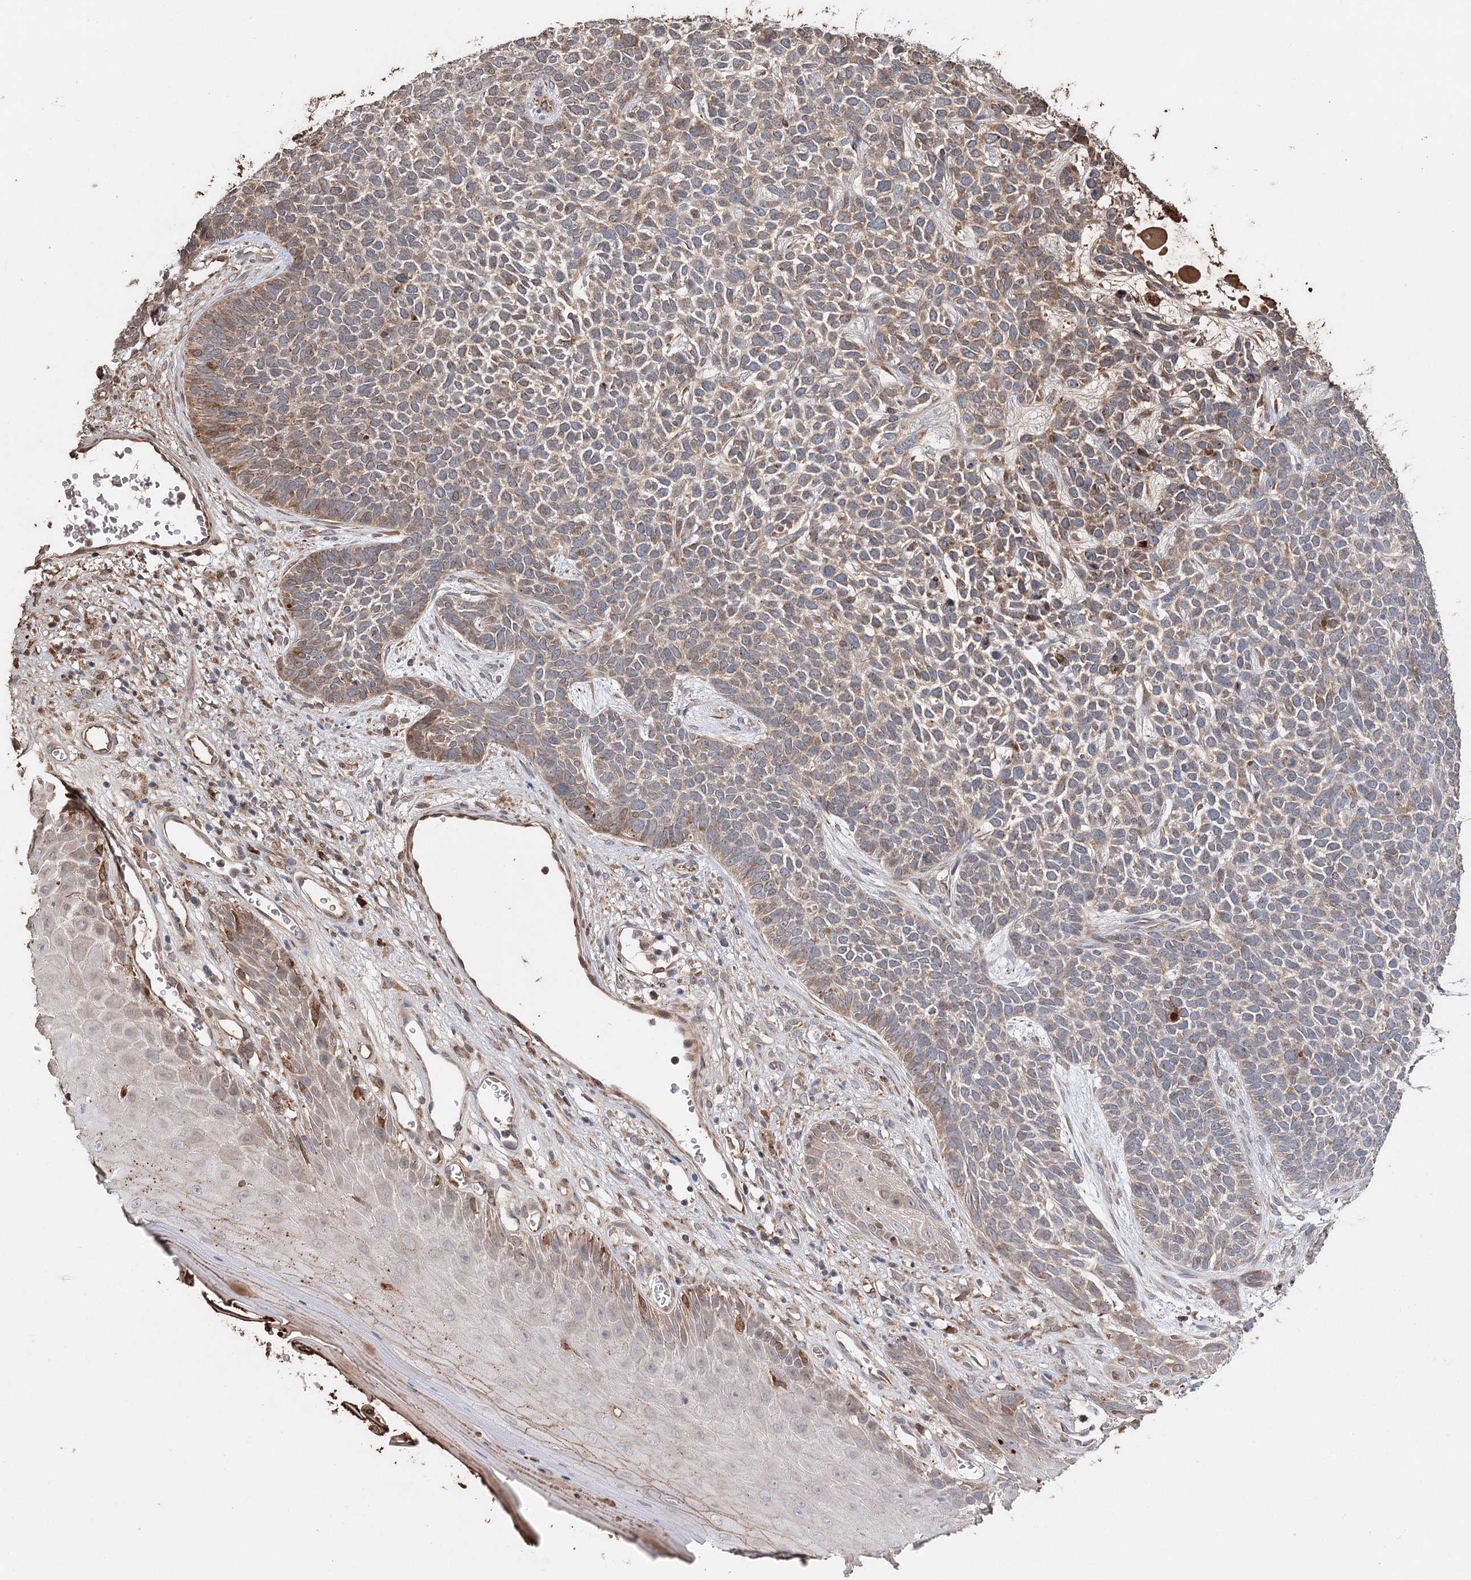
{"staining": {"intensity": "moderate", "quantity": ">75%", "location": "cytoplasmic/membranous"}, "tissue": "skin cancer", "cell_type": "Tumor cells", "image_type": "cancer", "snomed": [{"axis": "morphology", "description": "Basal cell carcinoma"}, {"axis": "topography", "description": "Skin"}], "caption": "Protein expression analysis of human skin cancer reveals moderate cytoplasmic/membranous expression in approximately >75% of tumor cells. The protein of interest is shown in brown color, while the nuclei are stained blue.", "gene": "SYVN1", "patient": {"sex": "female", "age": 84}}